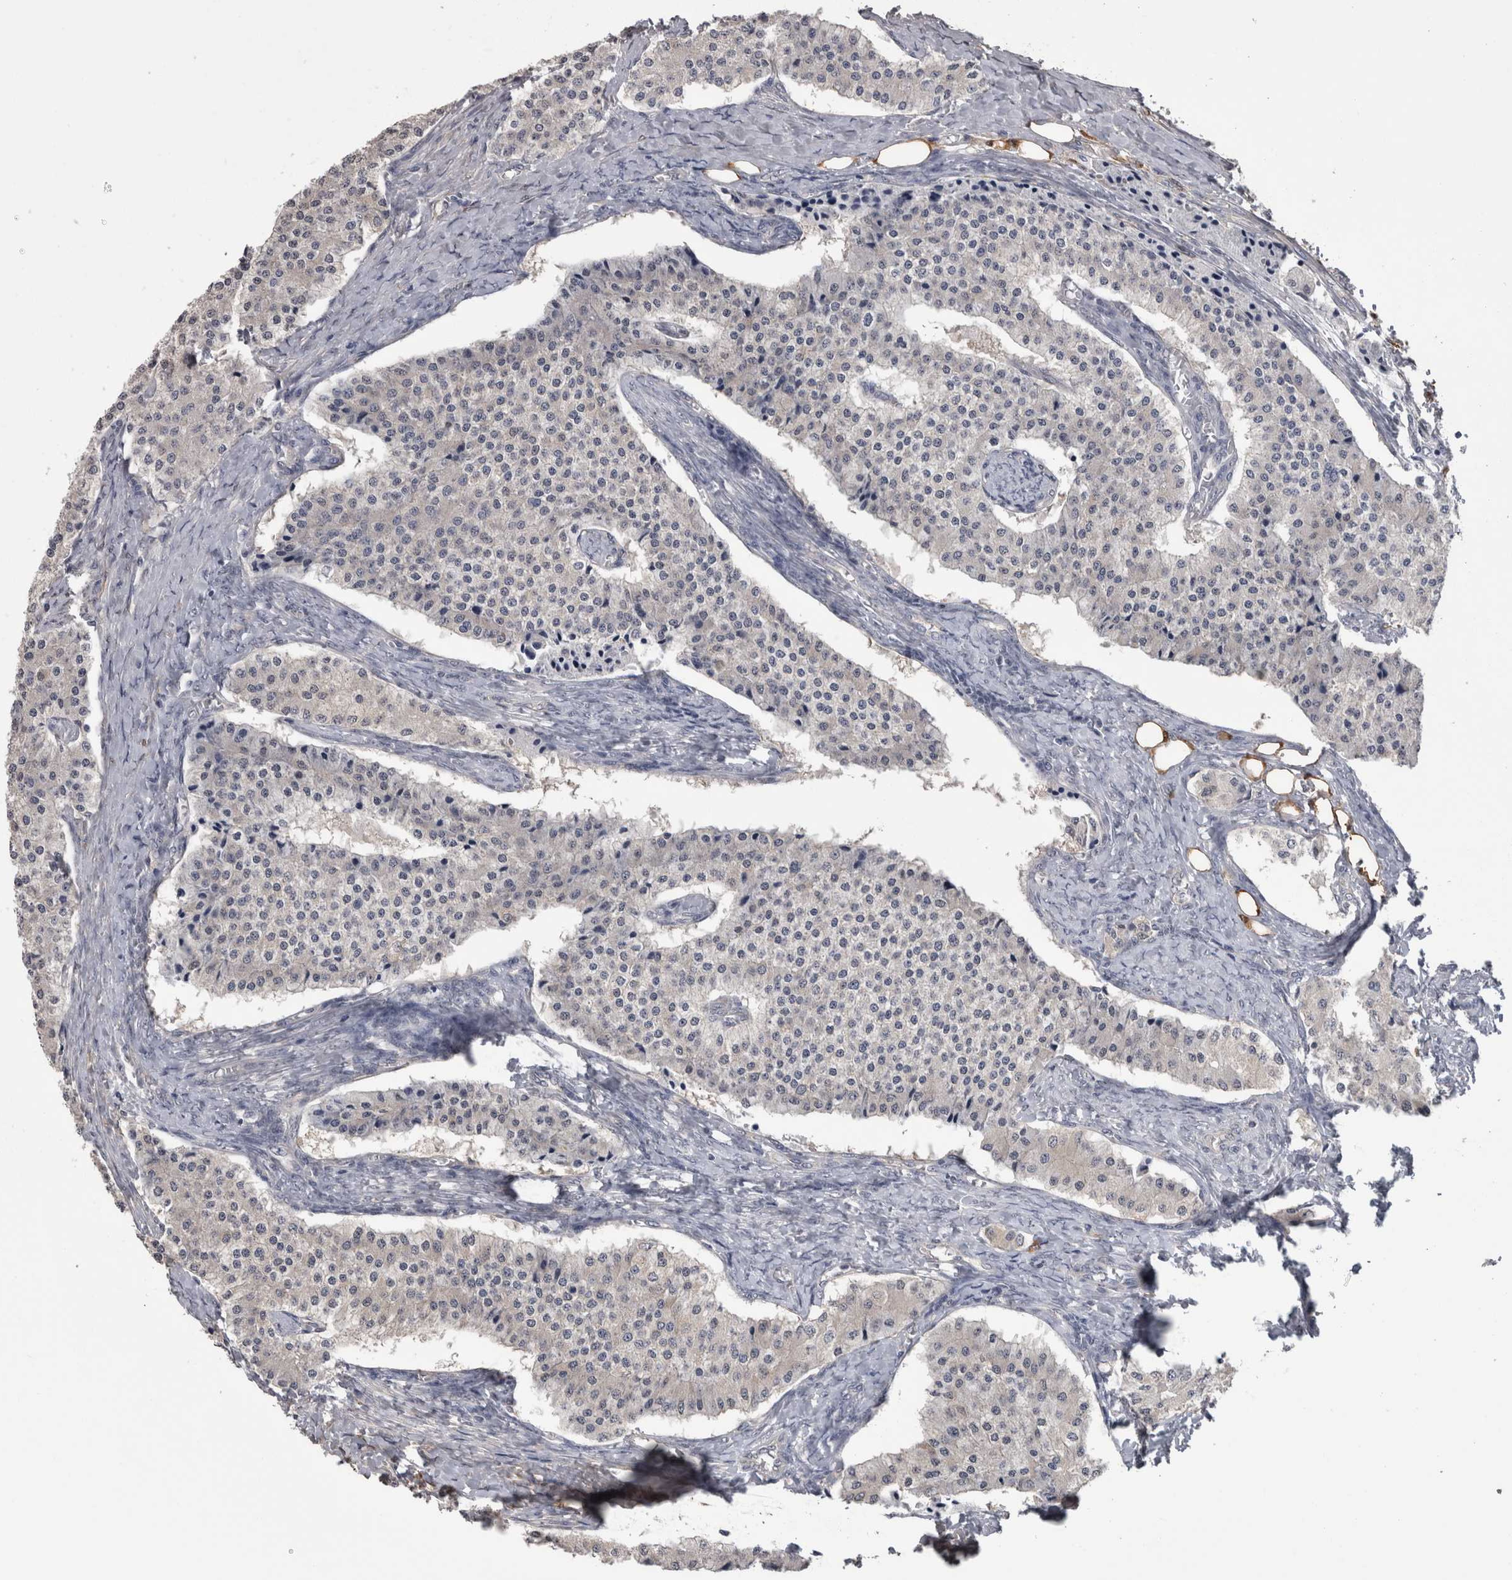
{"staining": {"intensity": "negative", "quantity": "none", "location": "none"}, "tissue": "carcinoid", "cell_type": "Tumor cells", "image_type": "cancer", "snomed": [{"axis": "morphology", "description": "Carcinoid, malignant, NOS"}, {"axis": "topography", "description": "Colon"}], "caption": "The immunohistochemistry (IHC) micrograph has no significant positivity in tumor cells of carcinoid (malignant) tissue. (DAB (3,3'-diaminobenzidine) IHC visualized using brightfield microscopy, high magnification).", "gene": "DDX6", "patient": {"sex": "female", "age": 52}}